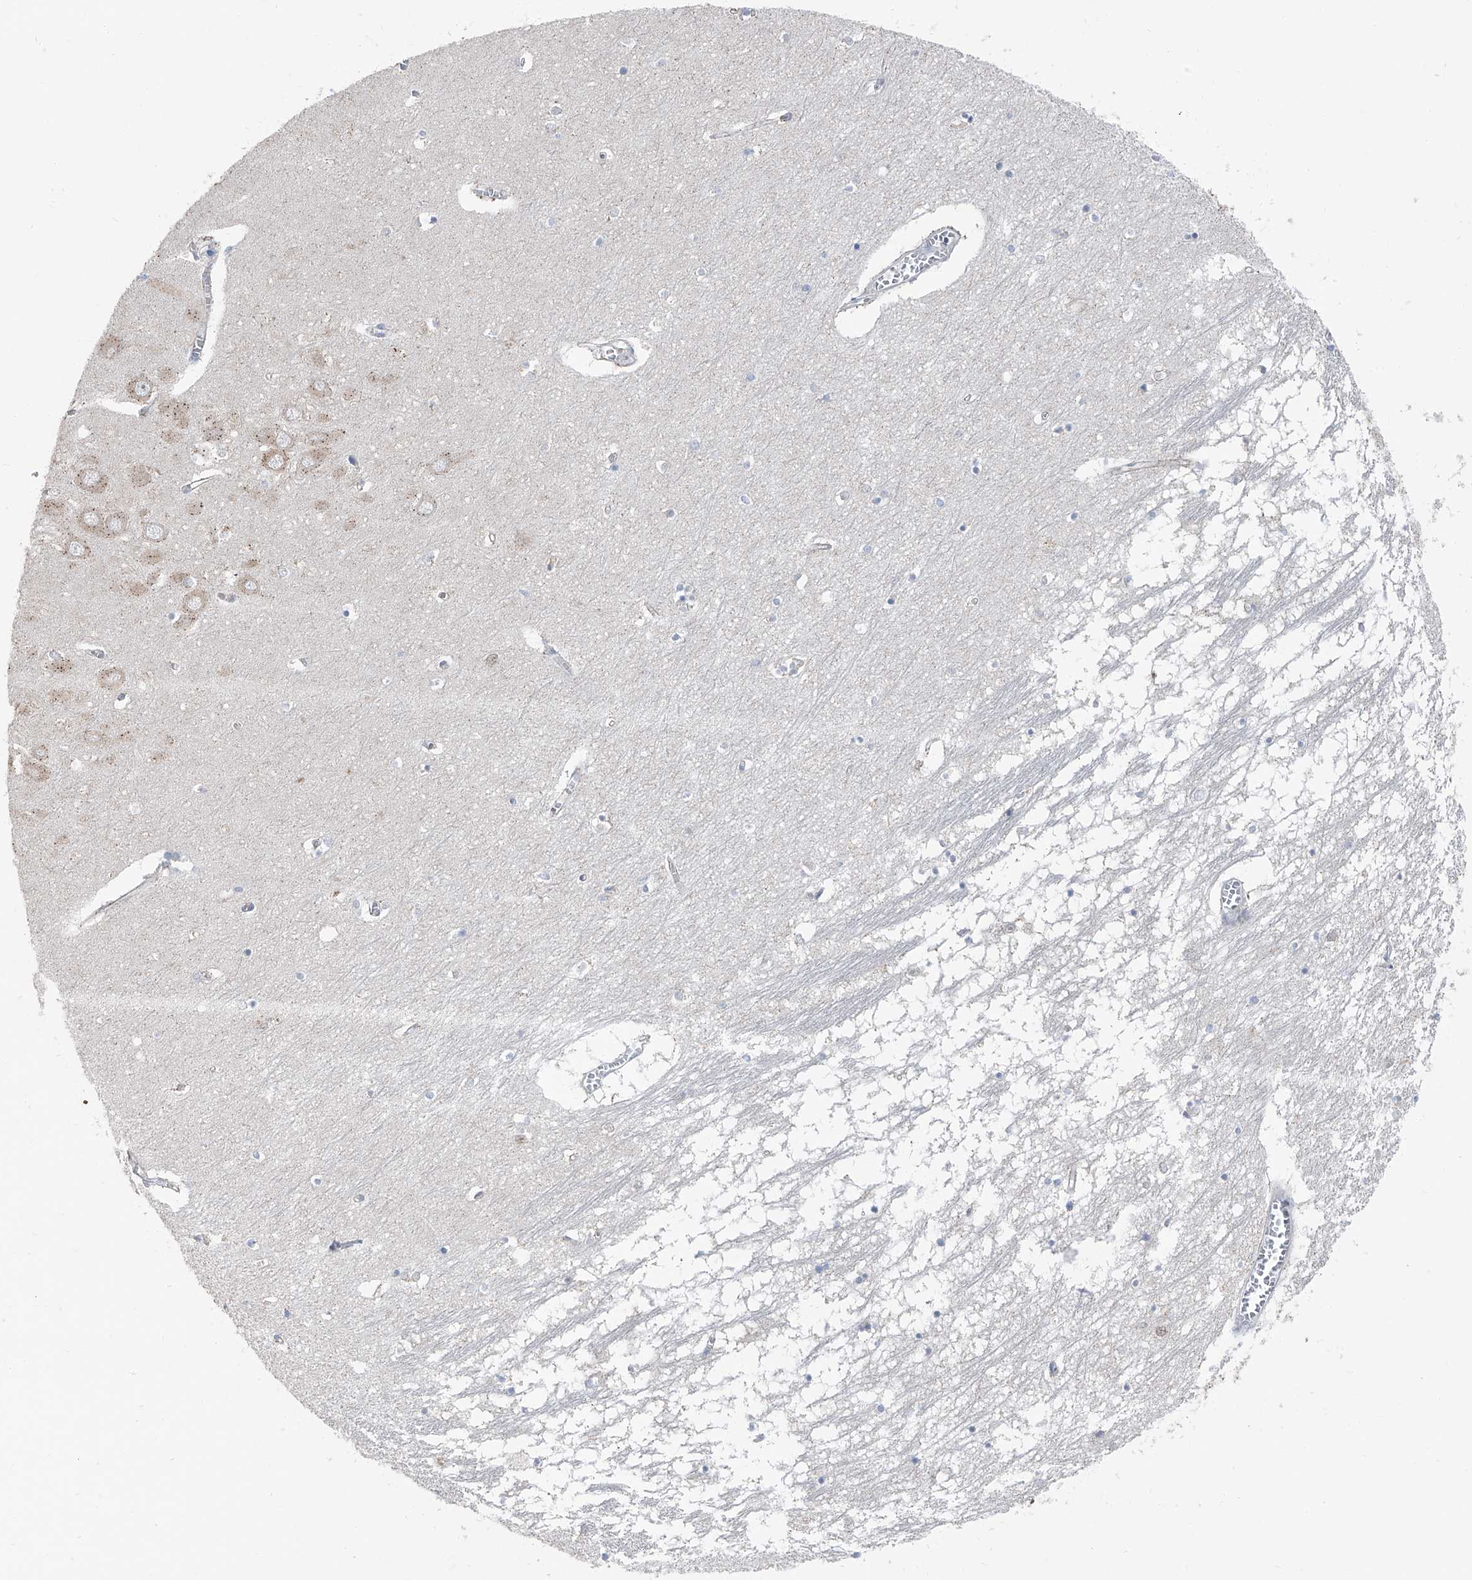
{"staining": {"intensity": "negative", "quantity": "none", "location": "none"}, "tissue": "hippocampus", "cell_type": "Glial cells", "image_type": "normal", "snomed": [{"axis": "morphology", "description": "Normal tissue, NOS"}, {"axis": "topography", "description": "Hippocampus"}], "caption": "The micrograph demonstrates no significant staining in glial cells of hippocampus. The staining is performed using DAB (3,3'-diaminobenzidine) brown chromogen with nuclei counter-stained in using hematoxylin.", "gene": "GPR142", "patient": {"sex": "male", "age": 70}}